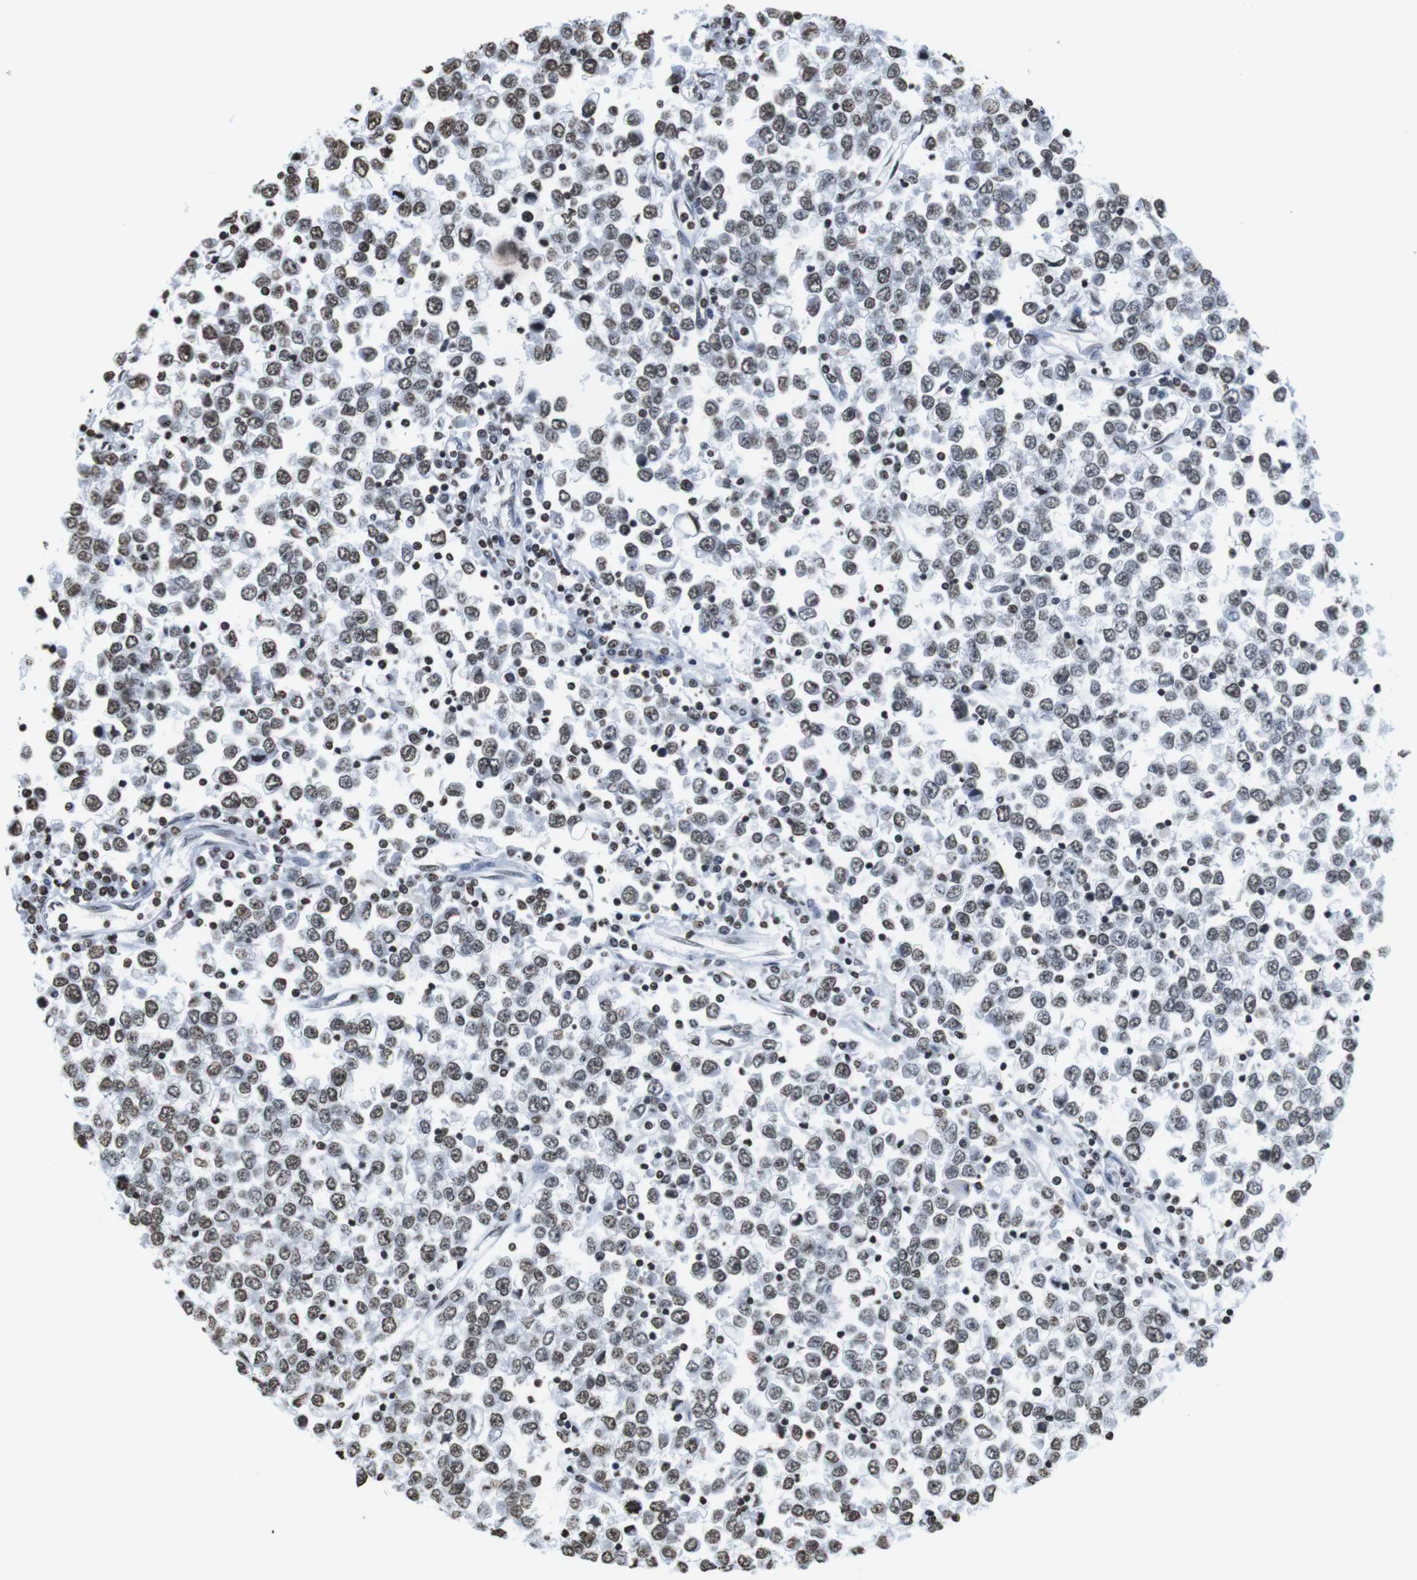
{"staining": {"intensity": "moderate", "quantity": ">75%", "location": "nuclear"}, "tissue": "testis cancer", "cell_type": "Tumor cells", "image_type": "cancer", "snomed": [{"axis": "morphology", "description": "Seminoma, NOS"}, {"axis": "topography", "description": "Testis"}], "caption": "This micrograph exhibits immunohistochemistry staining of testis seminoma, with medium moderate nuclear positivity in approximately >75% of tumor cells.", "gene": "BSX", "patient": {"sex": "male", "age": 65}}